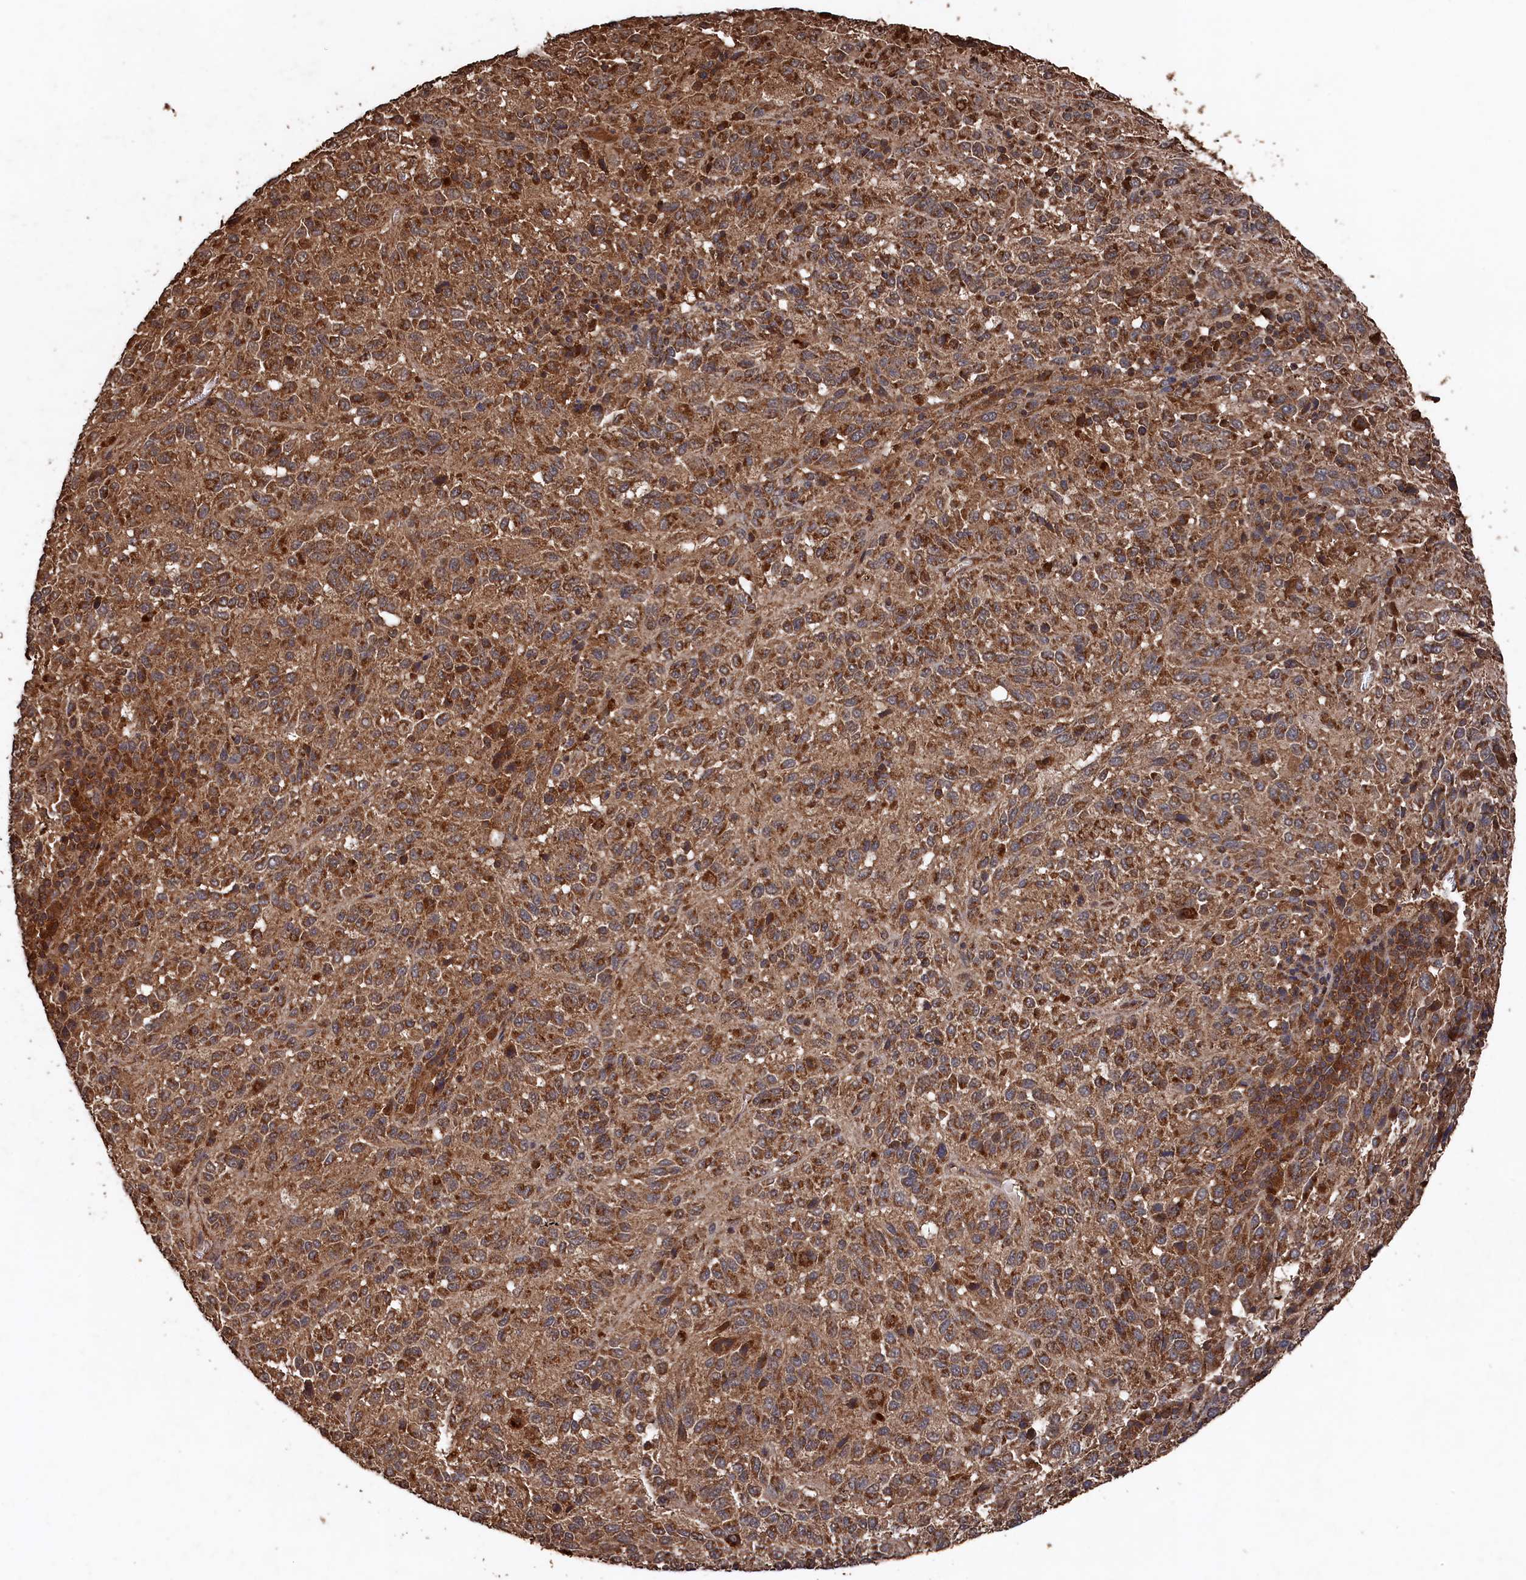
{"staining": {"intensity": "moderate", "quantity": ">75%", "location": "cytoplasmic/membranous"}, "tissue": "melanoma", "cell_type": "Tumor cells", "image_type": "cancer", "snomed": [{"axis": "morphology", "description": "Malignant melanoma, Metastatic site"}, {"axis": "topography", "description": "Lung"}], "caption": "Immunohistochemical staining of human melanoma reveals medium levels of moderate cytoplasmic/membranous staining in about >75% of tumor cells.", "gene": "SNX33", "patient": {"sex": "male", "age": 64}}